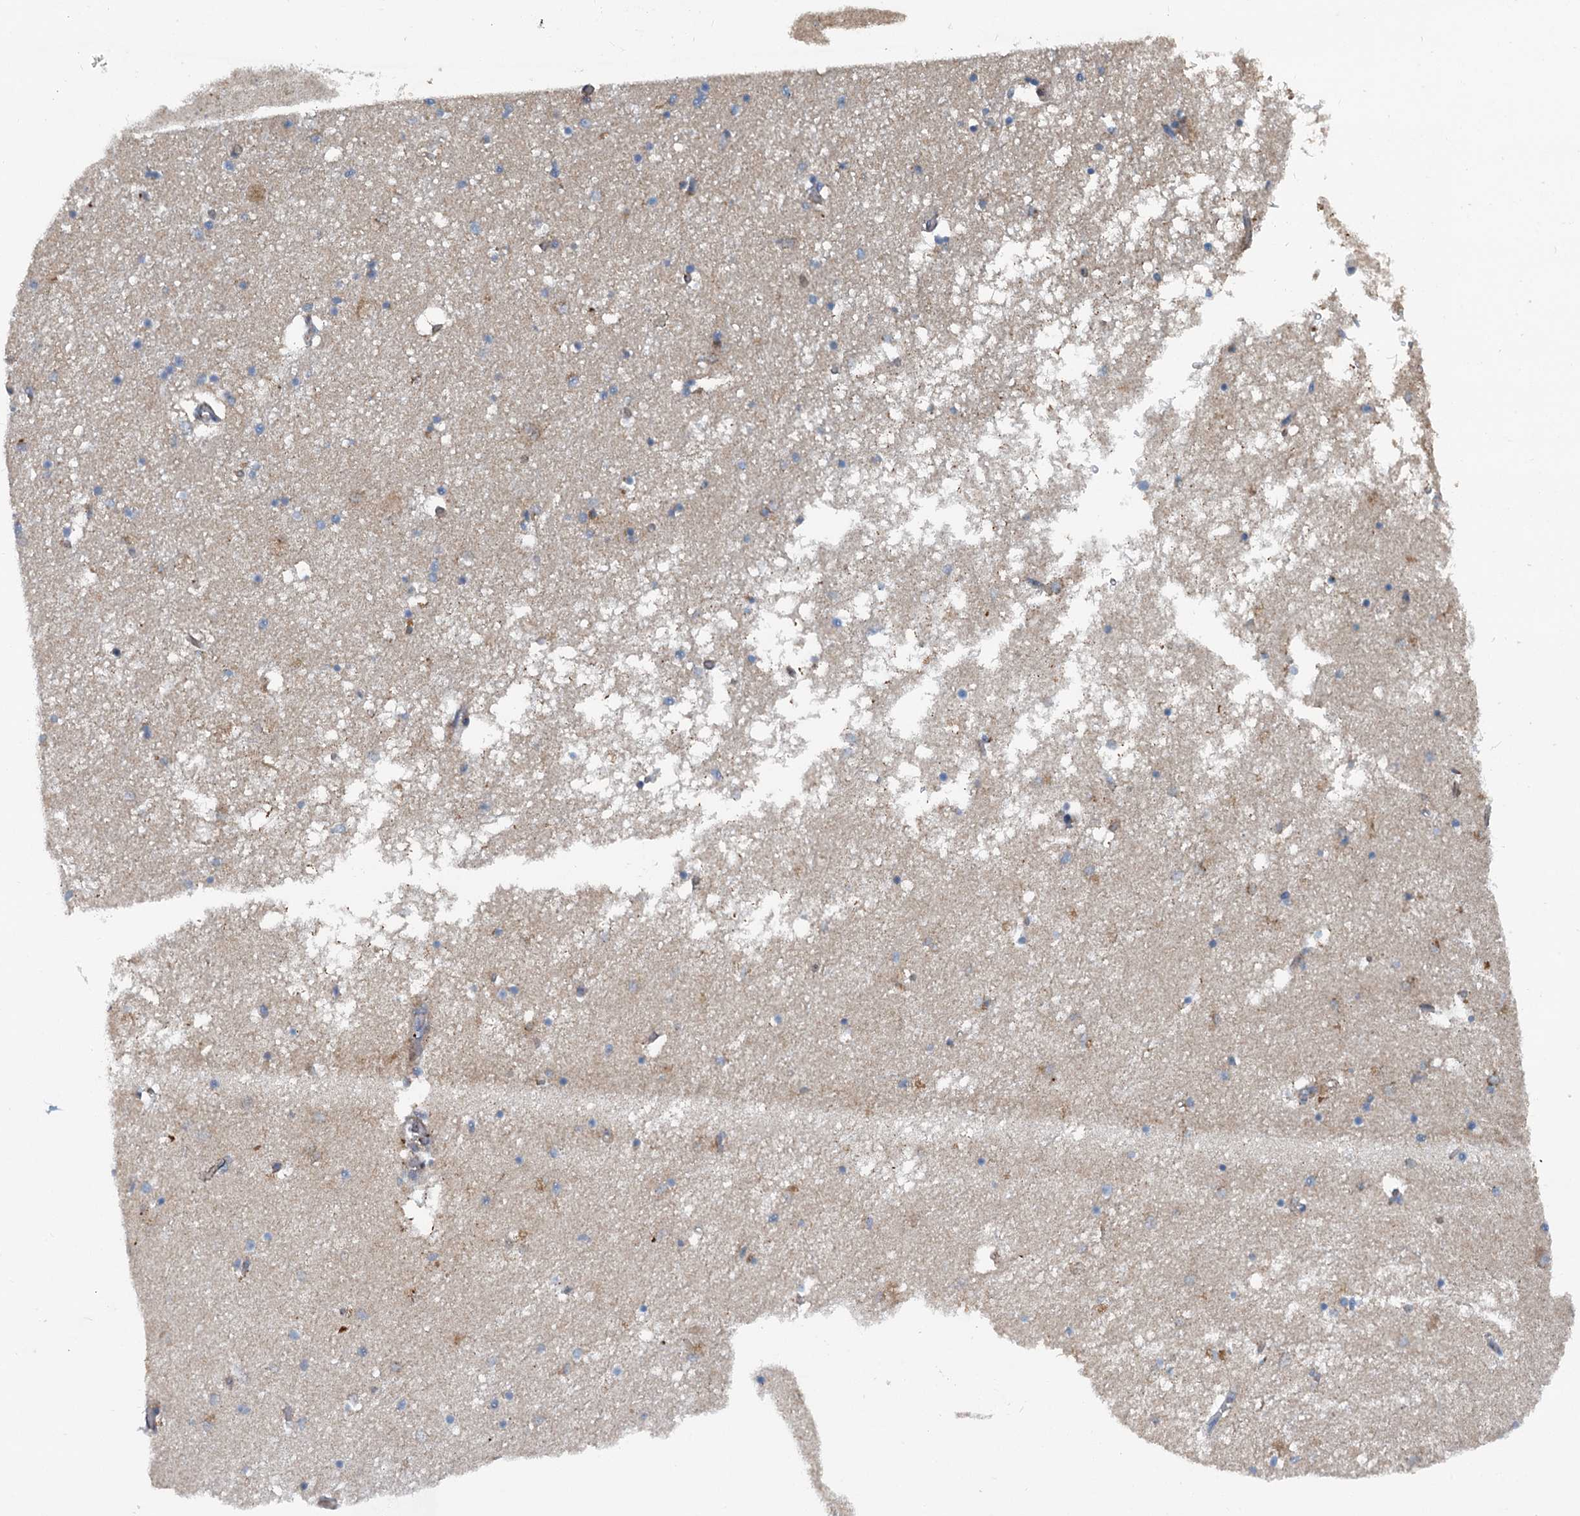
{"staining": {"intensity": "moderate", "quantity": "<25%", "location": "cytoplasmic/membranous"}, "tissue": "hippocampus", "cell_type": "Glial cells", "image_type": "normal", "snomed": [{"axis": "morphology", "description": "Normal tissue, NOS"}, {"axis": "topography", "description": "Hippocampus"}], "caption": "About <25% of glial cells in normal human hippocampus display moderate cytoplasmic/membranous protein staining as visualized by brown immunohistochemical staining.", "gene": "GCLM", "patient": {"sex": "male", "age": 70}}